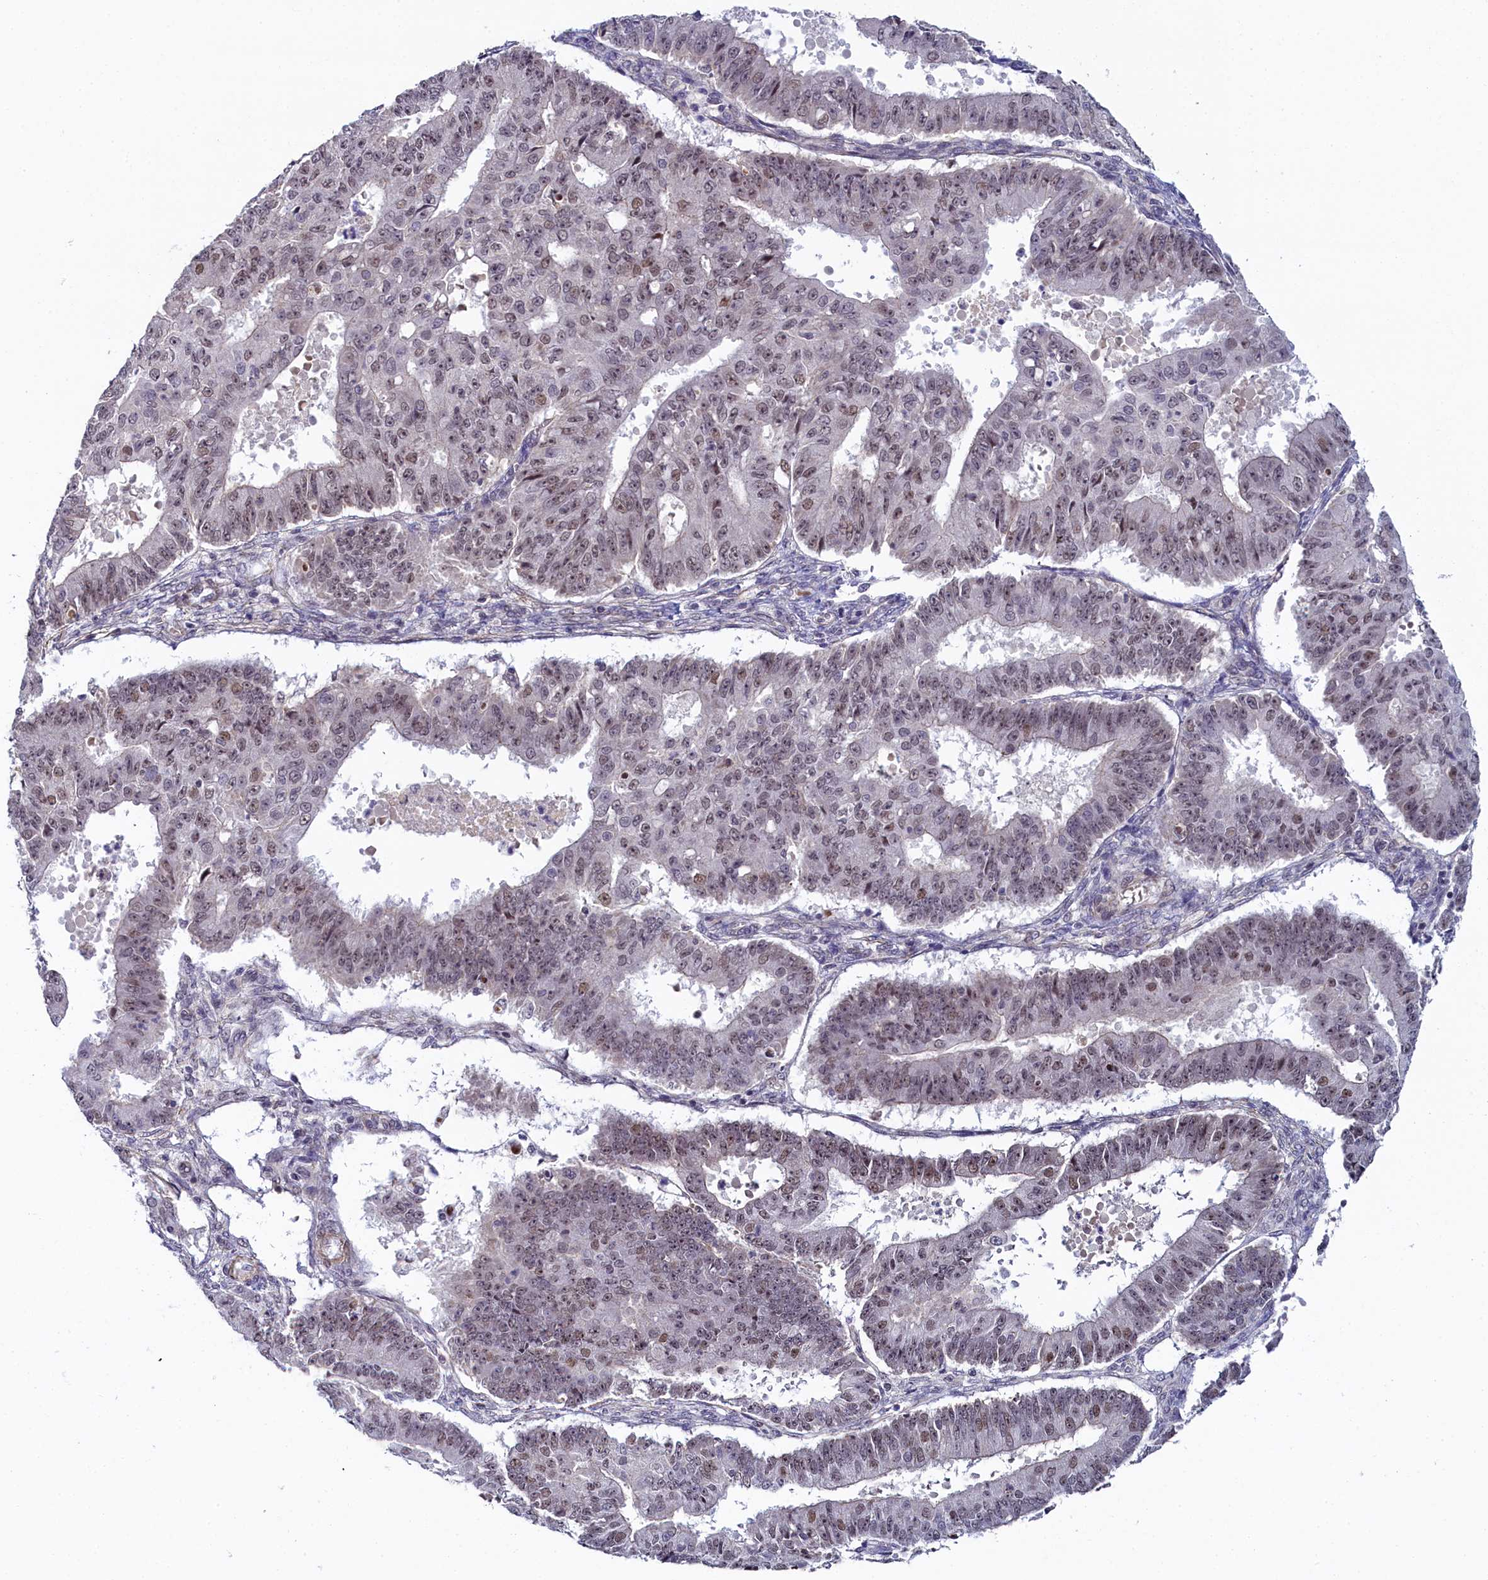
{"staining": {"intensity": "weak", "quantity": "25%-75%", "location": "nuclear"}, "tissue": "ovarian cancer", "cell_type": "Tumor cells", "image_type": "cancer", "snomed": [{"axis": "morphology", "description": "Carcinoma, endometroid"}, {"axis": "topography", "description": "Appendix"}, {"axis": "topography", "description": "Ovary"}], "caption": "Human ovarian cancer (endometroid carcinoma) stained with a brown dye exhibits weak nuclear positive expression in about 25%-75% of tumor cells.", "gene": "INTS14", "patient": {"sex": "female", "age": 42}}